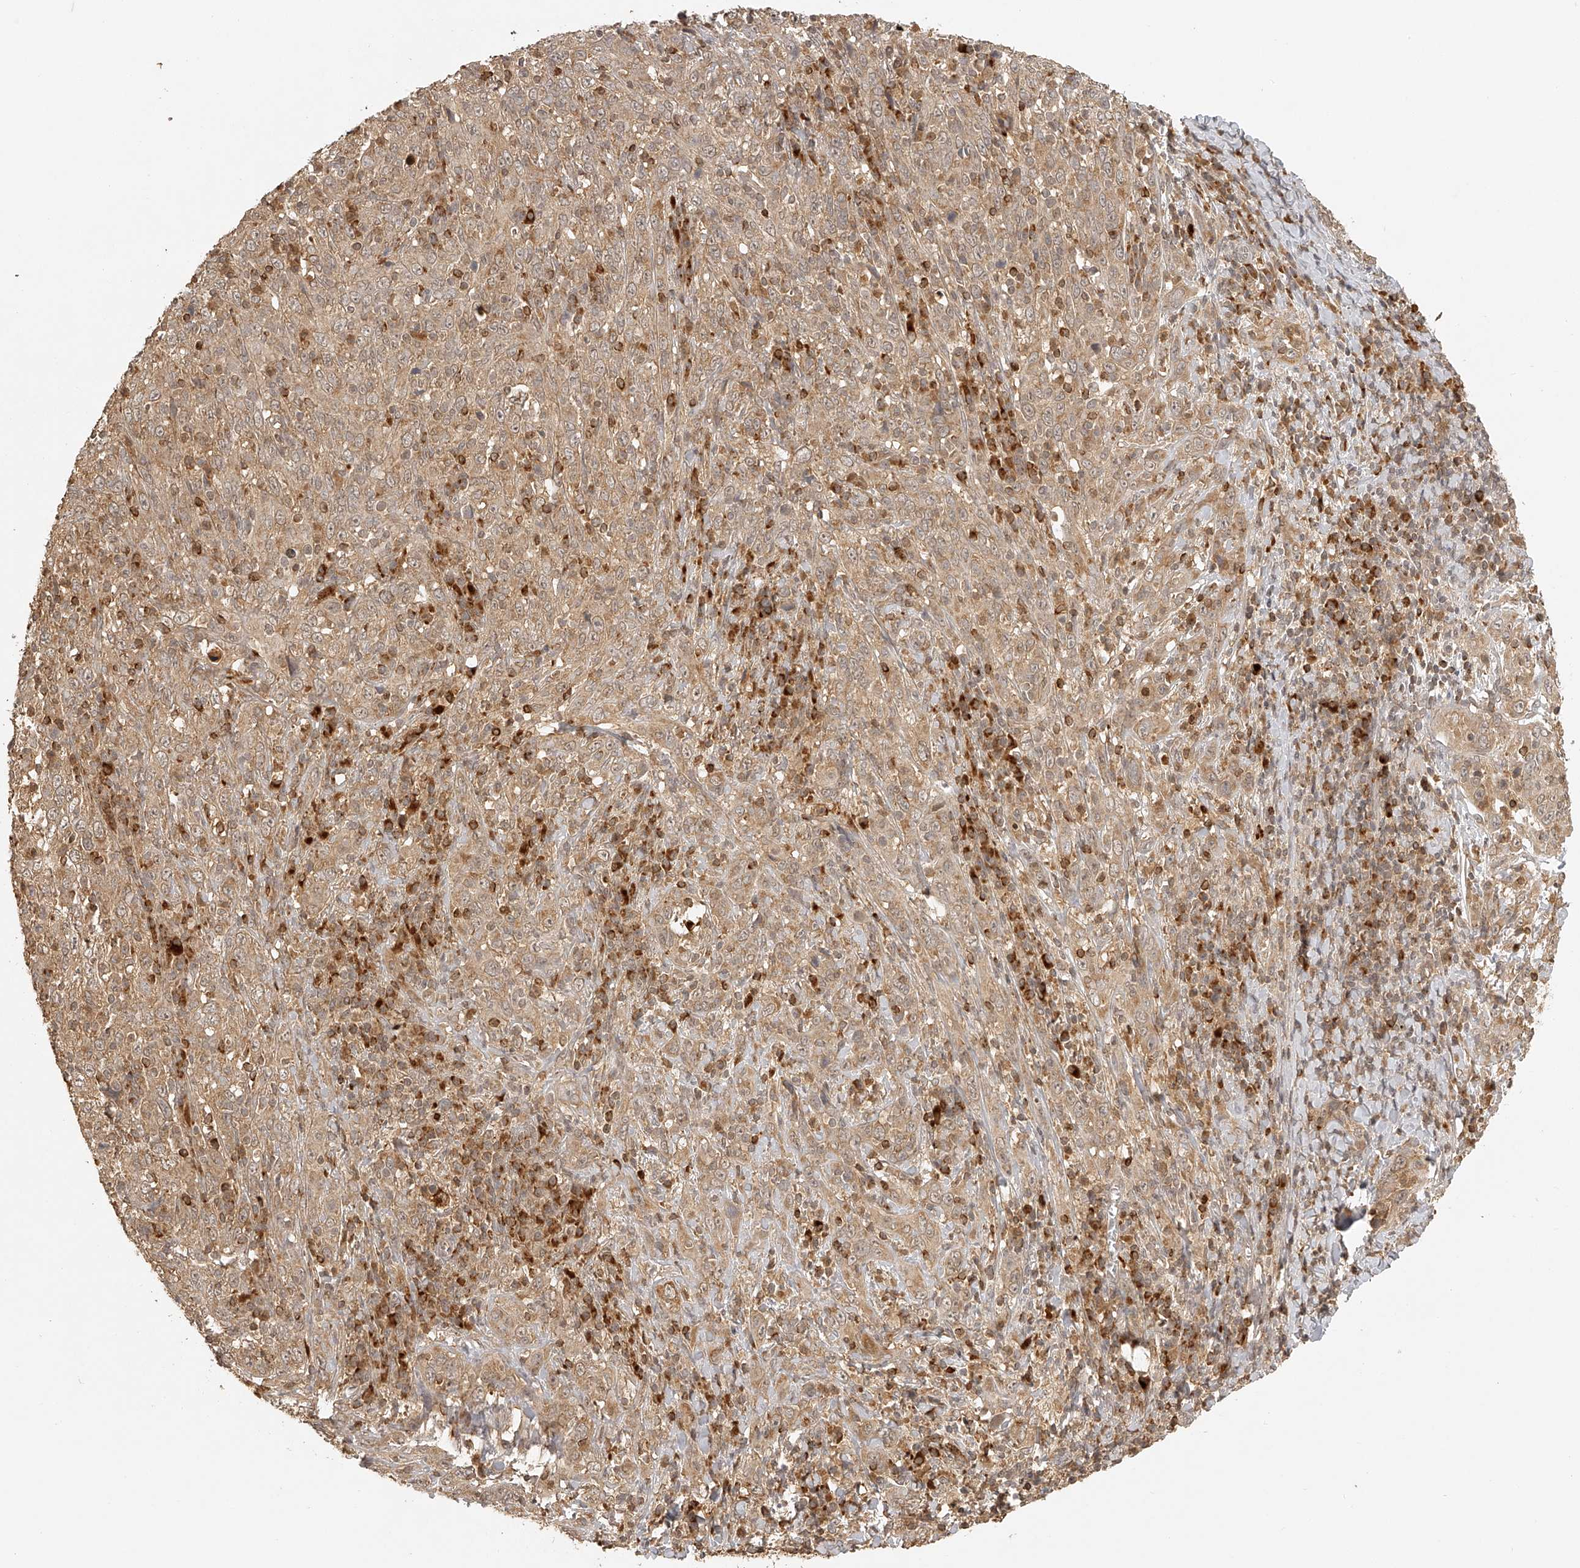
{"staining": {"intensity": "weak", "quantity": ">75%", "location": "cytoplasmic/membranous"}, "tissue": "cervical cancer", "cell_type": "Tumor cells", "image_type": "cancer", "snomed": [{"axis": "morphology", "description": "Squamous cell carcinoma, NOS"}, {"axis": "topography", "description": "Cervix"}], "caption": "Cervical cancer was stained to show a protein in brown. There is low levels of weak cytoplasmic/membranous positivity in about >75% of tumor cells.", "gene": "BCL2L11", "patient": {"sex": "female", "age": 46}}